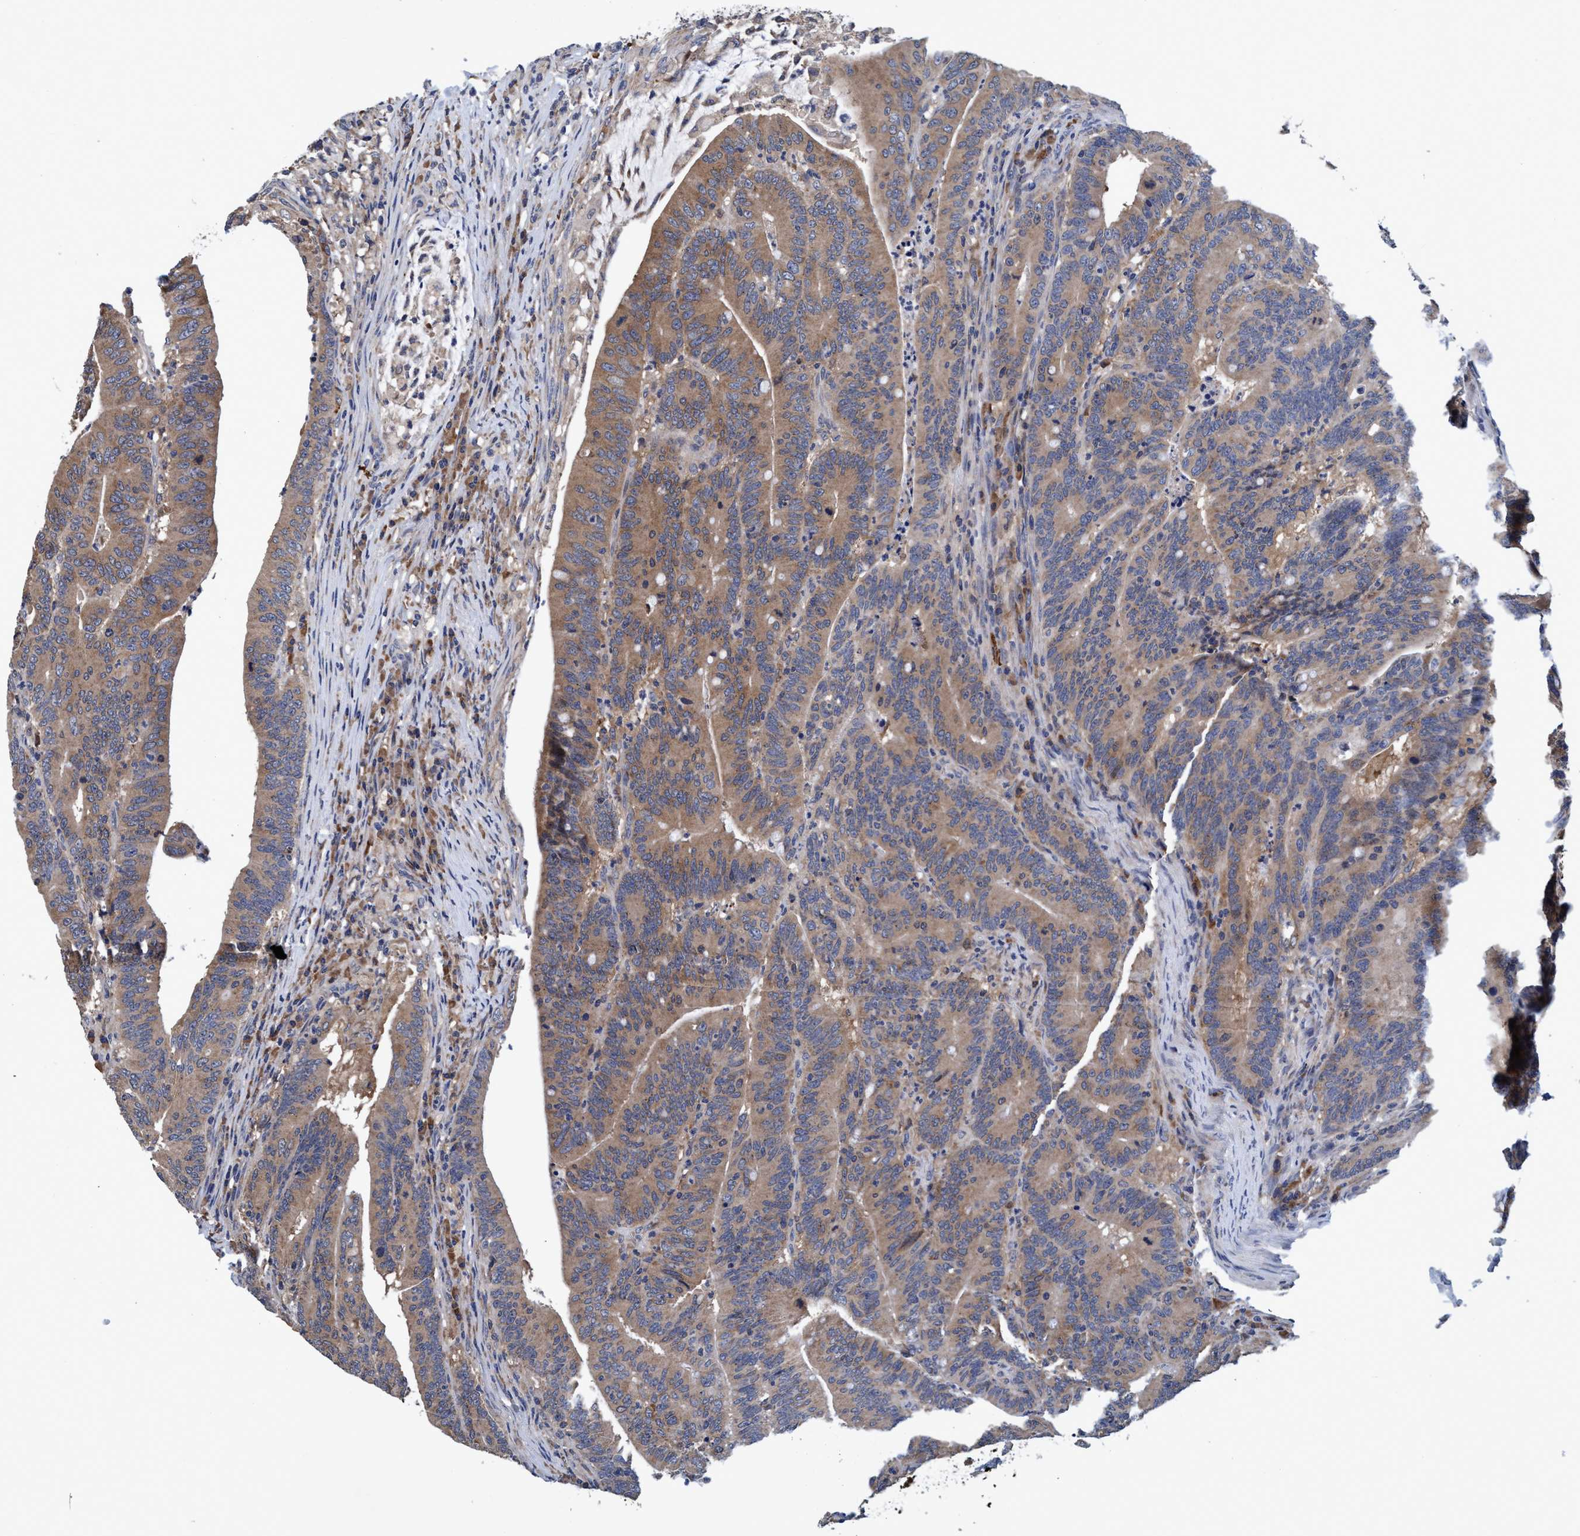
{"staining": {"intensity": "weak", "quantity": ">75%", "location": "cytoplasmic/membranous"}, "tissue": "colorectal cancer", "cell_type": "Tumor cells", "image_type": "cancer", "snomed": [{"axis": "morphology", "description": "Adenocarcinoma, NOS"}, {"axis": "topography", "description": "Colon"}], "caption": "A high-resolution histopathology image shows IHC staining of colorectal adenocarcinoma, which demonstrates weak cytoplasmic/membranous positivity in about >75% of tumor cells. (IHC, brightfield microscopy, high magnification).", "gene": "CALCOCO2", "patient": {"sex": "female", "age": 66}}